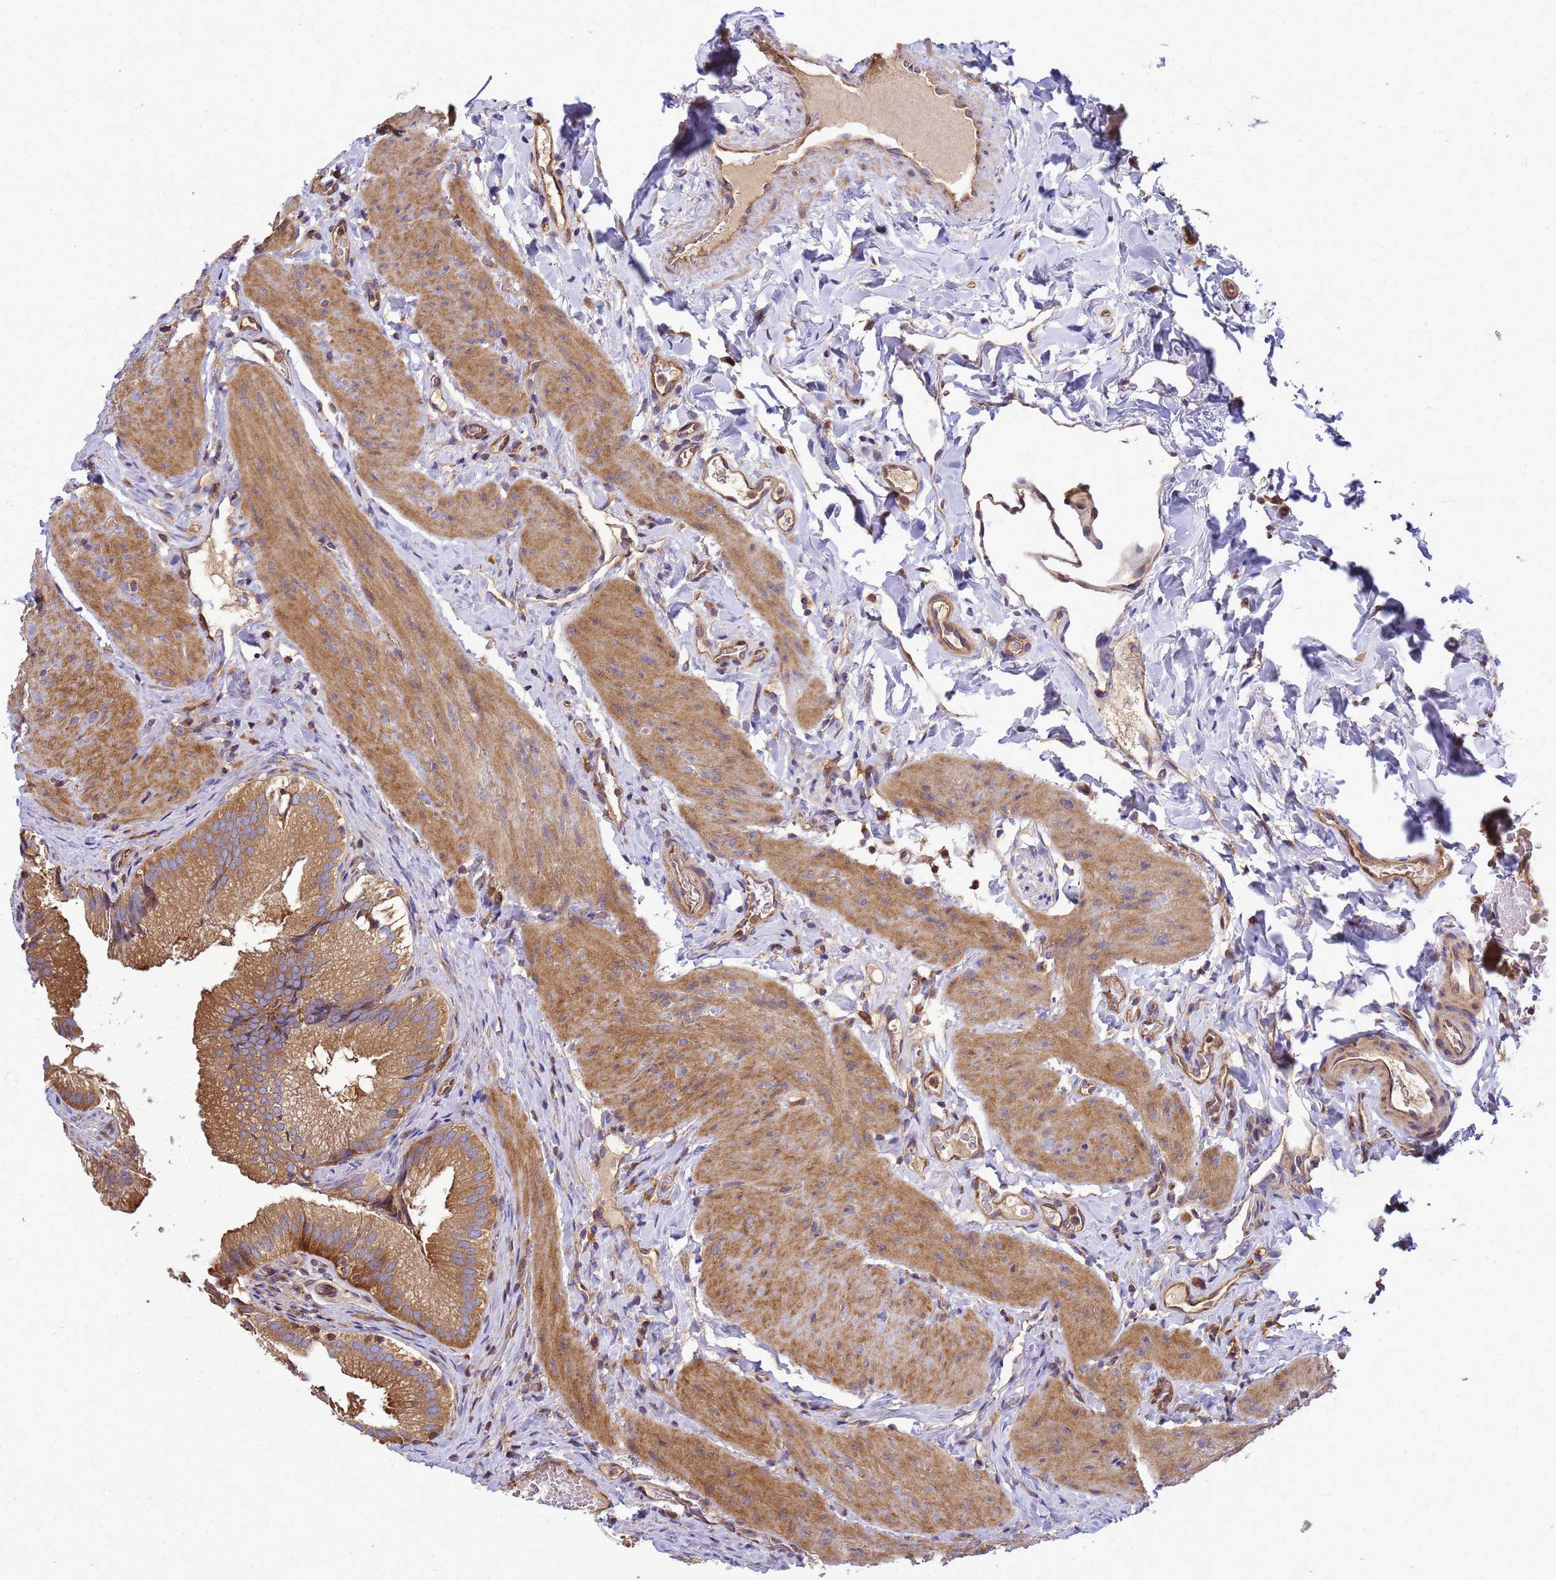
{"staining": {"intensity": "moderate", "quantity": ">75%", "location": "cytoplasmic/membranous"}, "tissue": "gallbladder", "cell_type": "Glandular cells", "image_type": "normal", "snomed": [{"axis": "morphology", "description": "Normal tissue, NOS"}, {"axis": "topography", "description": "Gallbladder"}], "caption": "This photomicrograph shows benign gallbladder stained with immunohistochemistry (IHC) to label a protein in brown. The cytoplasmic/membranous of glandular cells show moderate positivity for the protein. Nuclei are counter-stained blue.", "gene": "BECN1", "patient": {"sex": "female", "age": 30}}